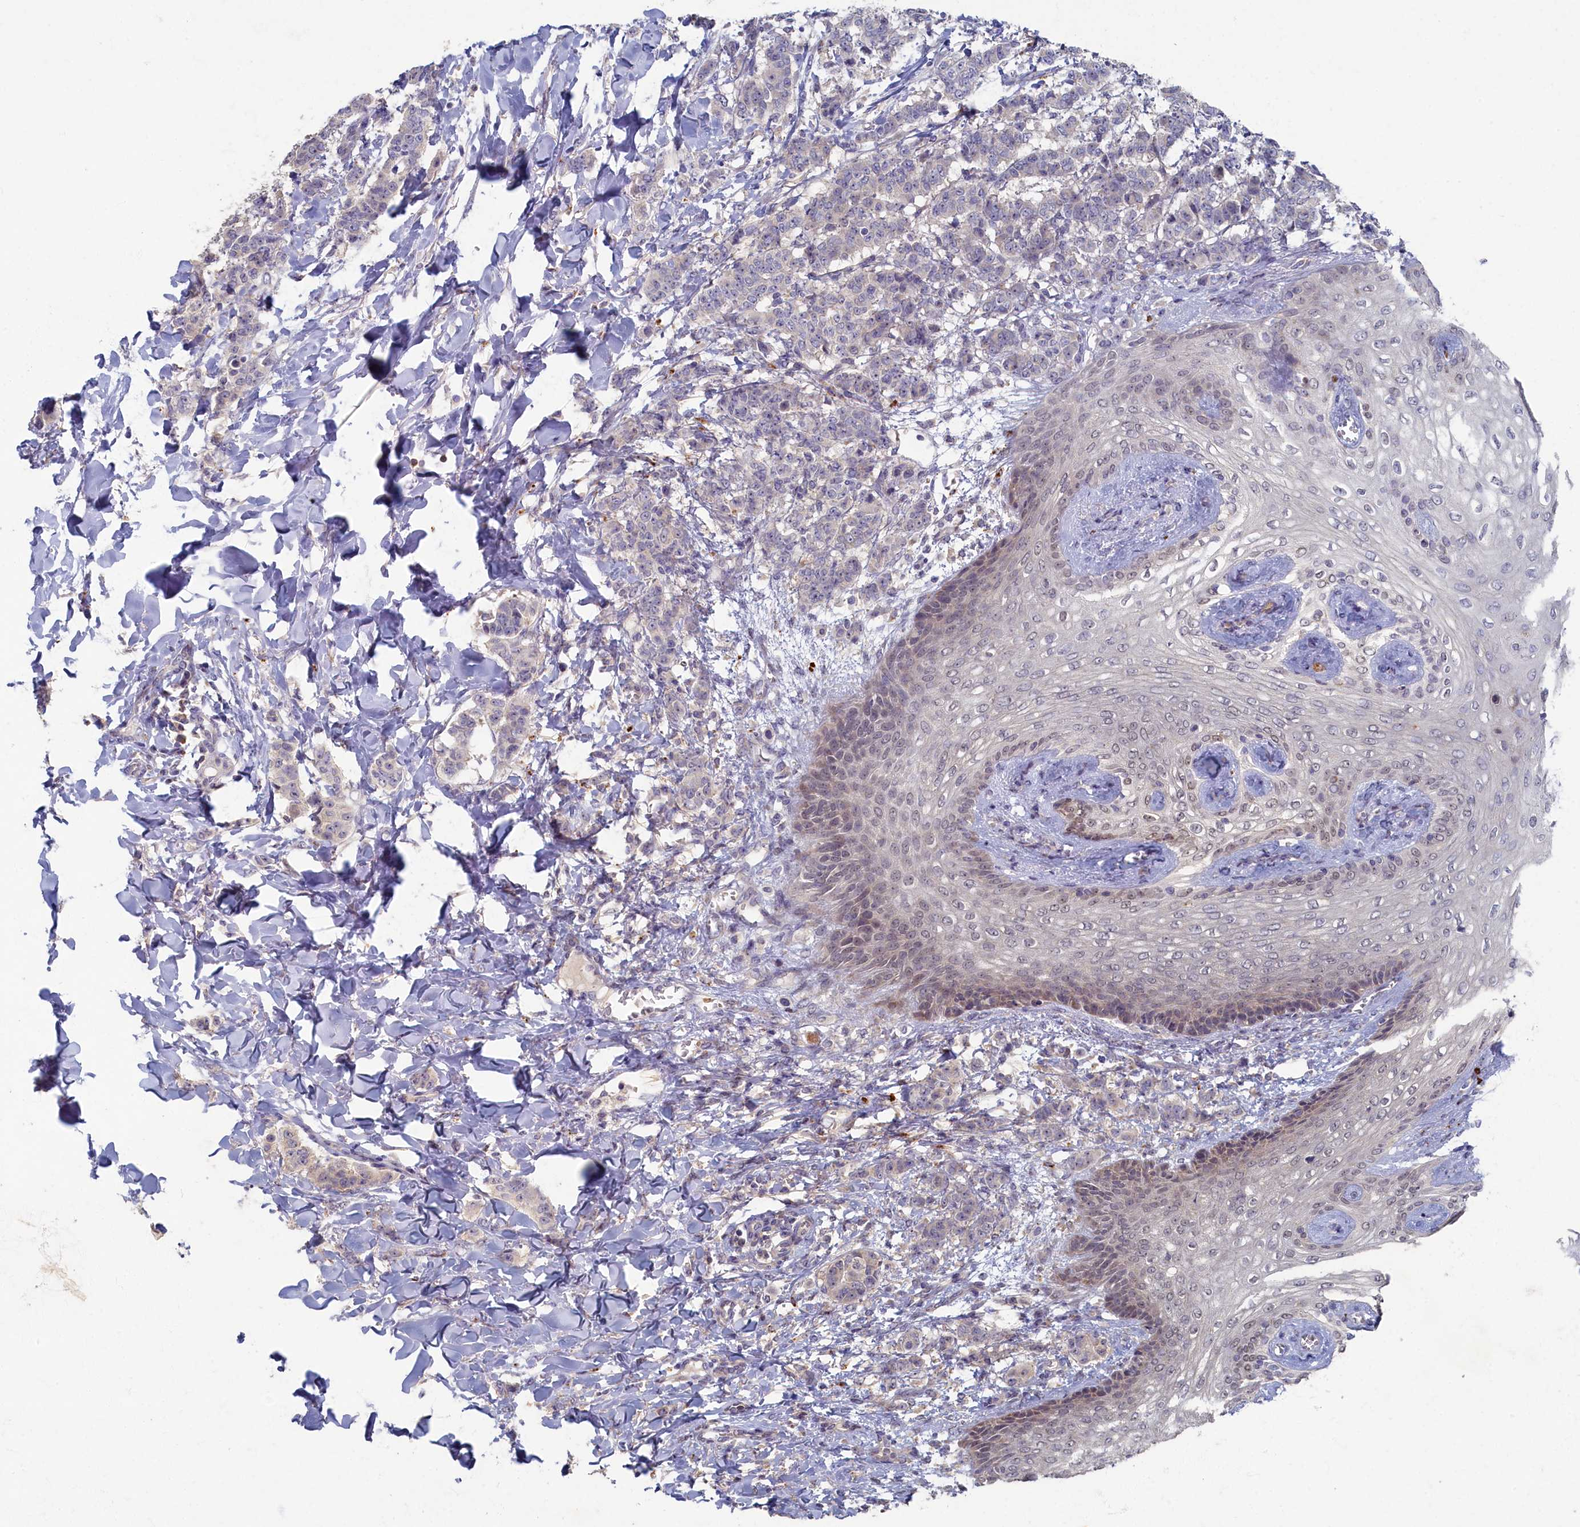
{"staining": {"intensity": "negative", "quantity": "none", "location": "none"}, "tissue": "breast cancer", "cell_type": "Tumor cells", "image_type": "cancer", "snomed": [{"axis": "morphology", "description": "Duct carcinoma"}, {"axis": "topography", "description": "Breast"}], "caption": "Immunohistochemistry (IHC) of human breast cancer exhibits no expression in tumor cells.", "gene": "HUNK", "patient": {"sex": "female", "age": 40}}